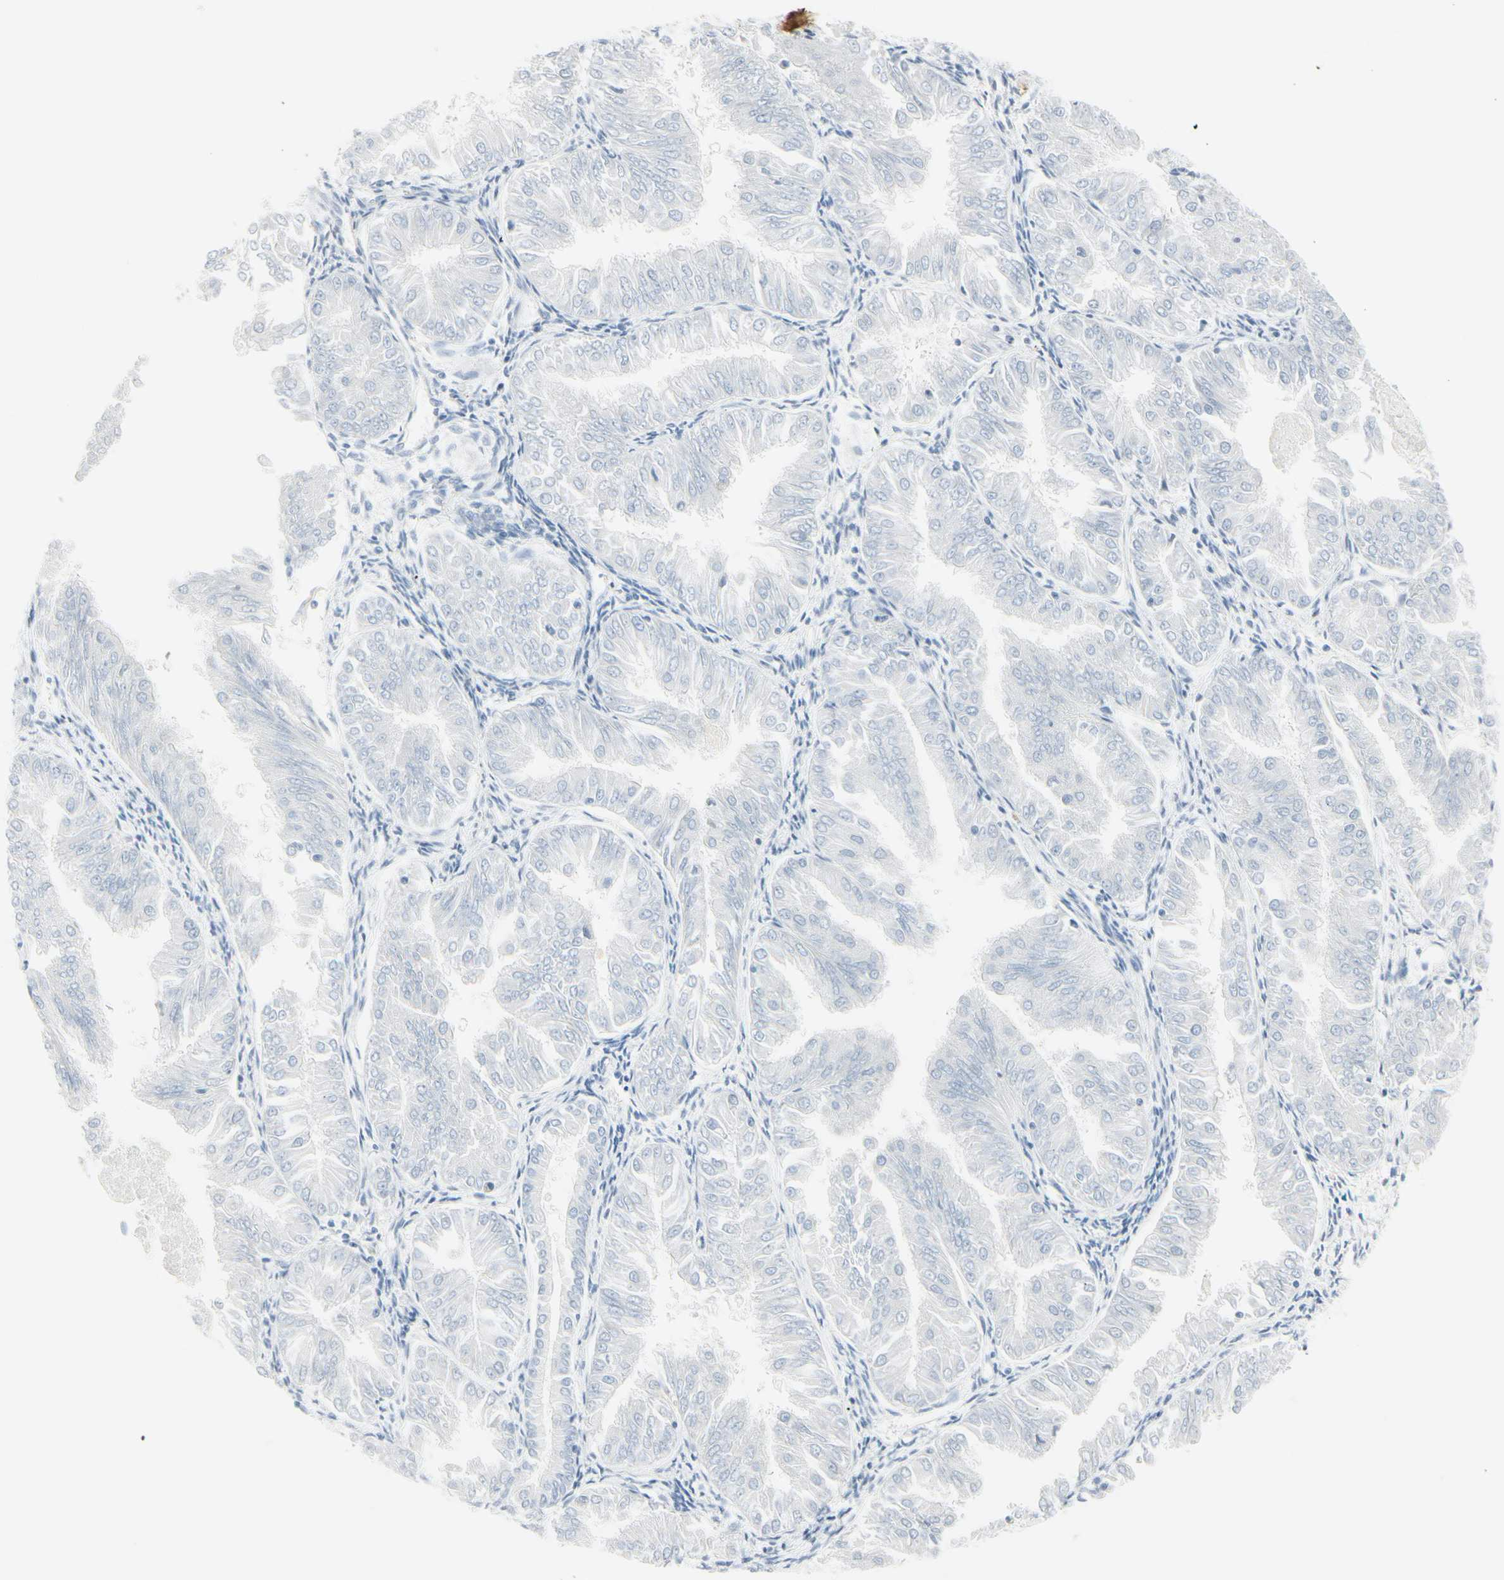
{"staining": {"intensity": "negative", "quantity": "none", "location": "none"}, "tissue": "endometrial cancer", "cell_type": "Tumor cells", "image_type": "cancer", "snomed": [{"axis": "morphology", "description": "Adenocarcinoma, NOS"}, {"axis": "topography", "description": "Endometrium"}], "caption": "An immunohistochemistry image of endometrial cancer (adenocarcinoma) is shown. There is no staining in tumor cells of endometrial cancer (adenocarcinoma).", "gene": "CDHR5", "patient": {"sex": "female", "age": 53}}